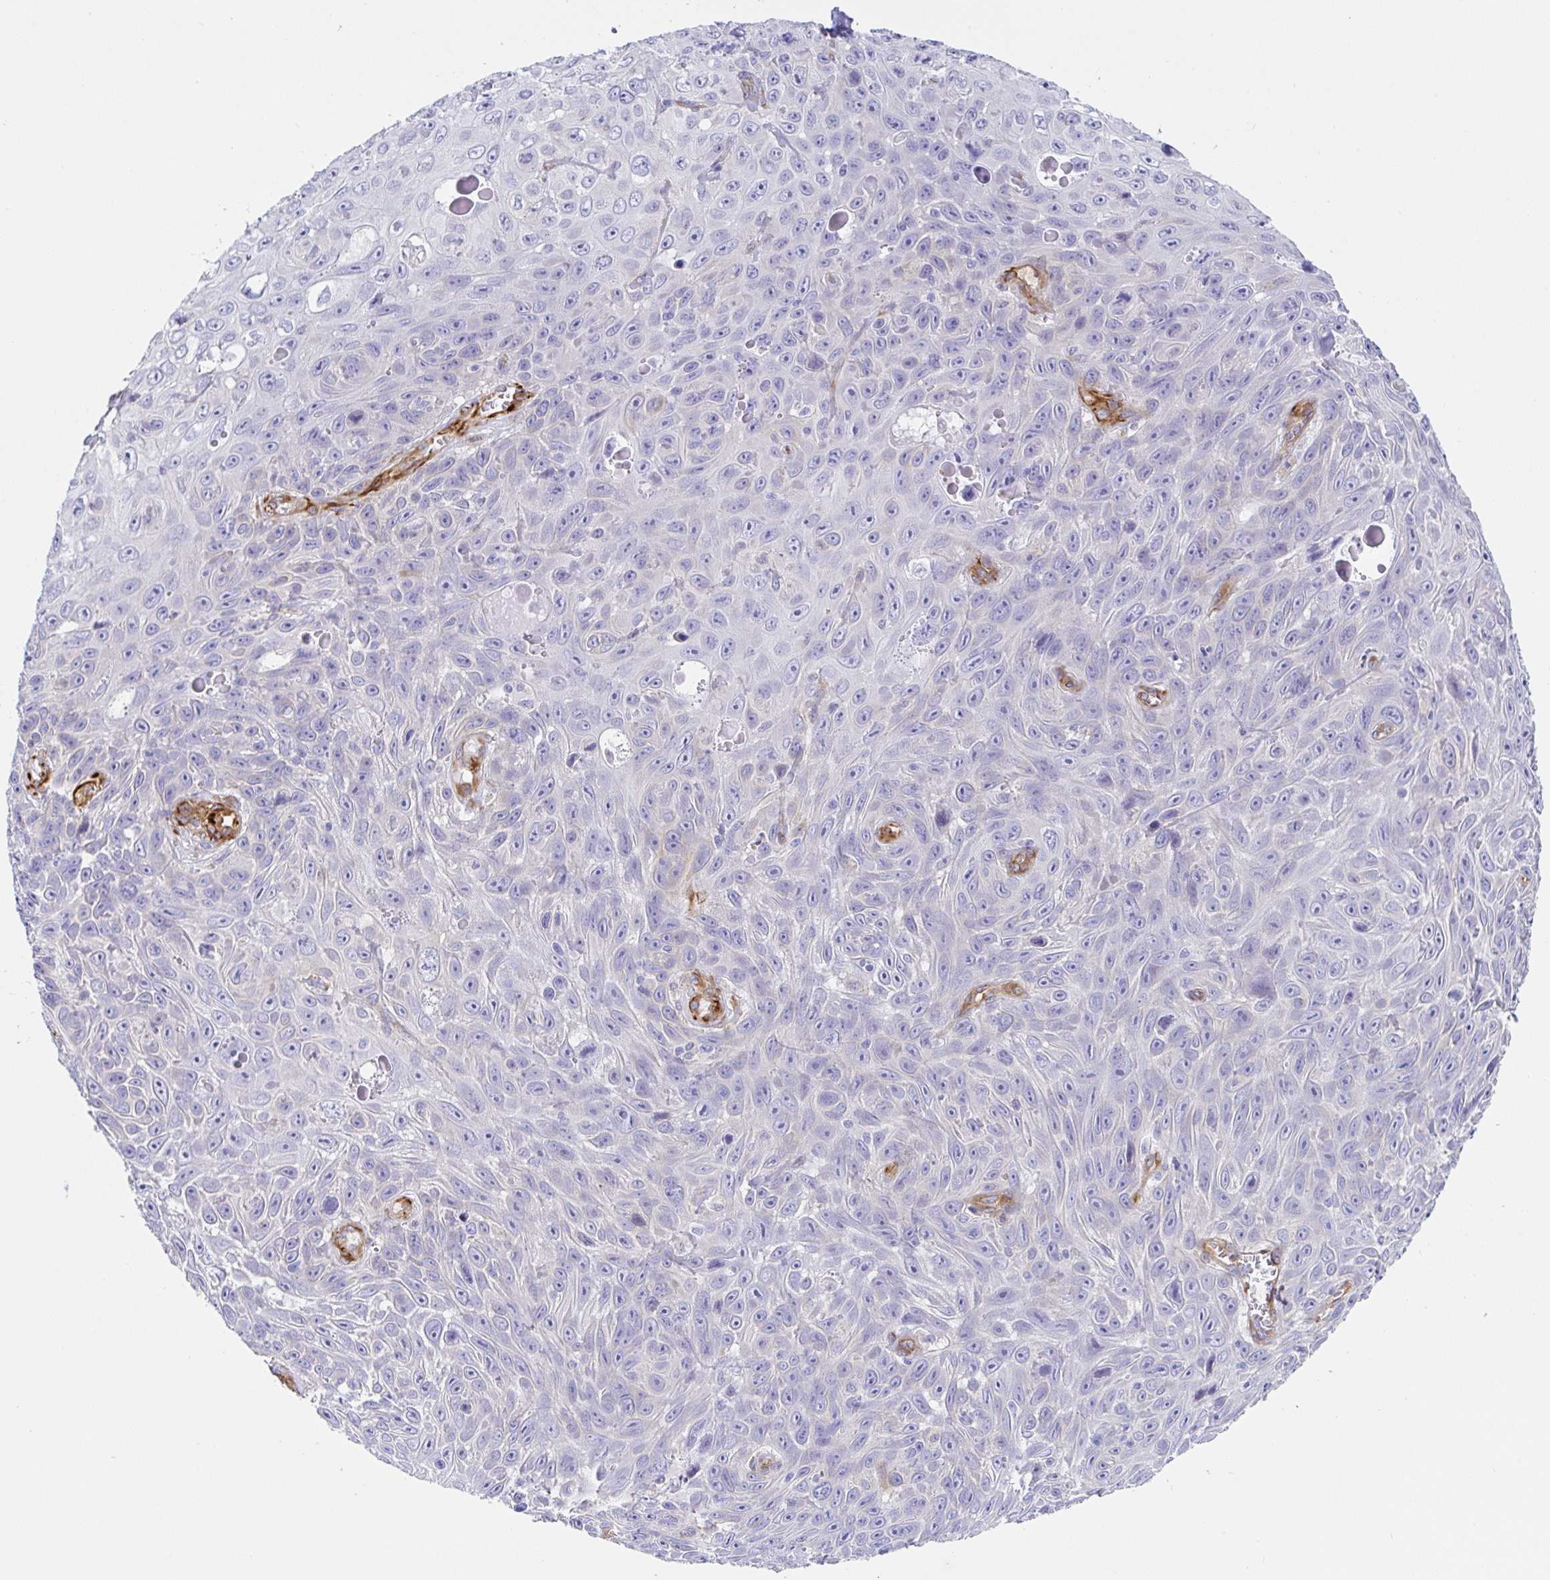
{"staining": {"intensity": "negative", "quantity": "none", "location": "none"}, "tissue": "skin cancer", "cell_type": "Tumor cells", "image_type": "cancer", "snomed": [{"axis": "morphology", "description": "Squamous cell carcinoma, NOS"}, {"axis": "topography", "description": "Skin"}], "caption": "Micrograph shows no significant protein staining in tumor cells of skin cancer.", "gene": "DOCK1", "patient": {"sex": "male", "age": 82}}